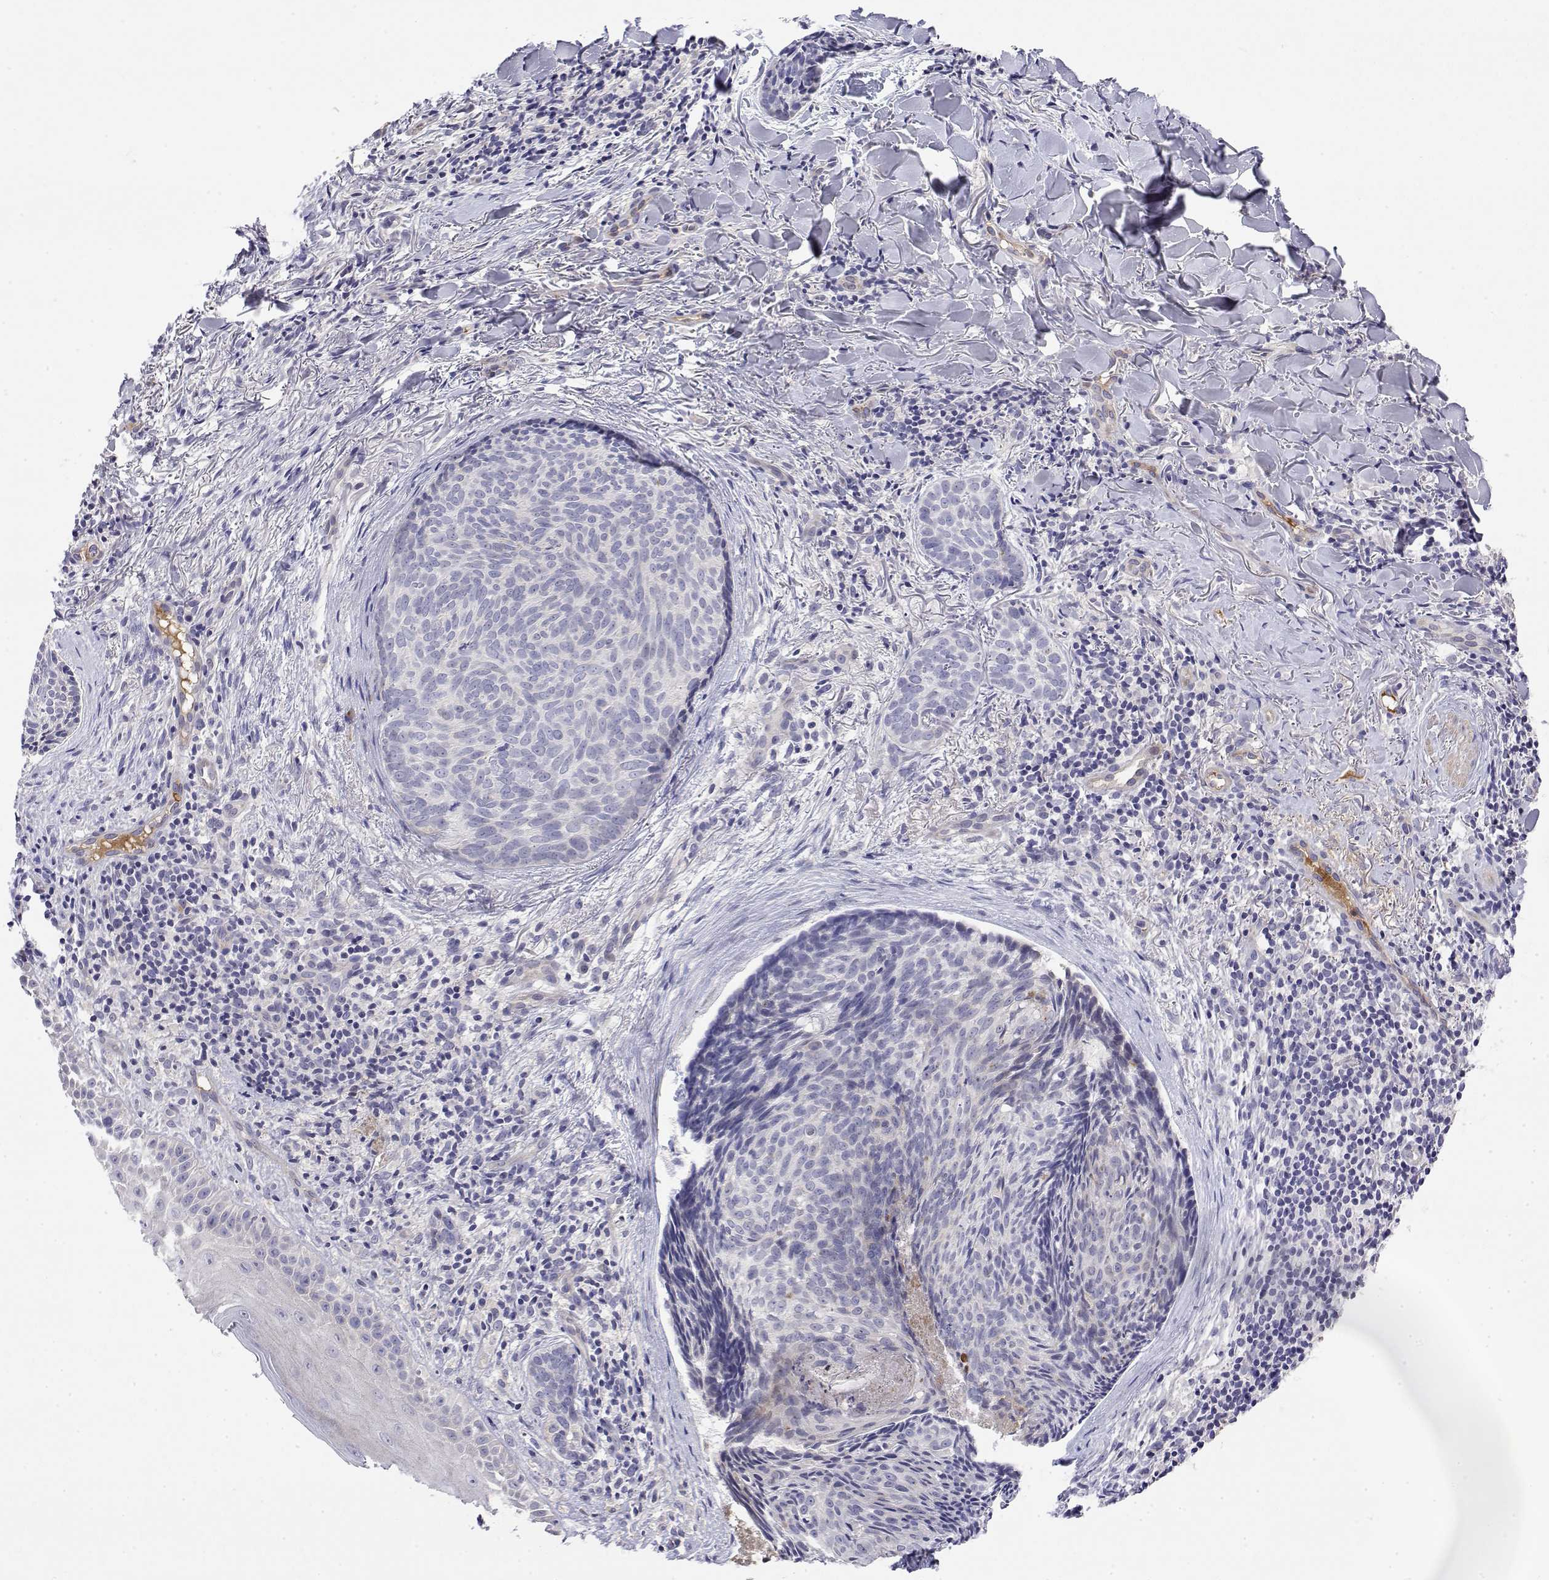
{"staining": {"intensity": "negative", "quantity": "none", "location": "none"}, "tissue": "skin cancer", "cell_type": "Tumor cells", "image_type": "cancer", "snomed": [{"axis": "morphology", "description": "Basal cell carcinoma"}, {"axis": "topography", "description": "Skin"}], "caption": "A high-resolution micrograph shows immunohistochemistry staining of basal cell carcinoma (skin), which exhibits no significant positivity in tumor cells.", "gene": "GGACT", "patient": {"sex": "female", "age": 82}}